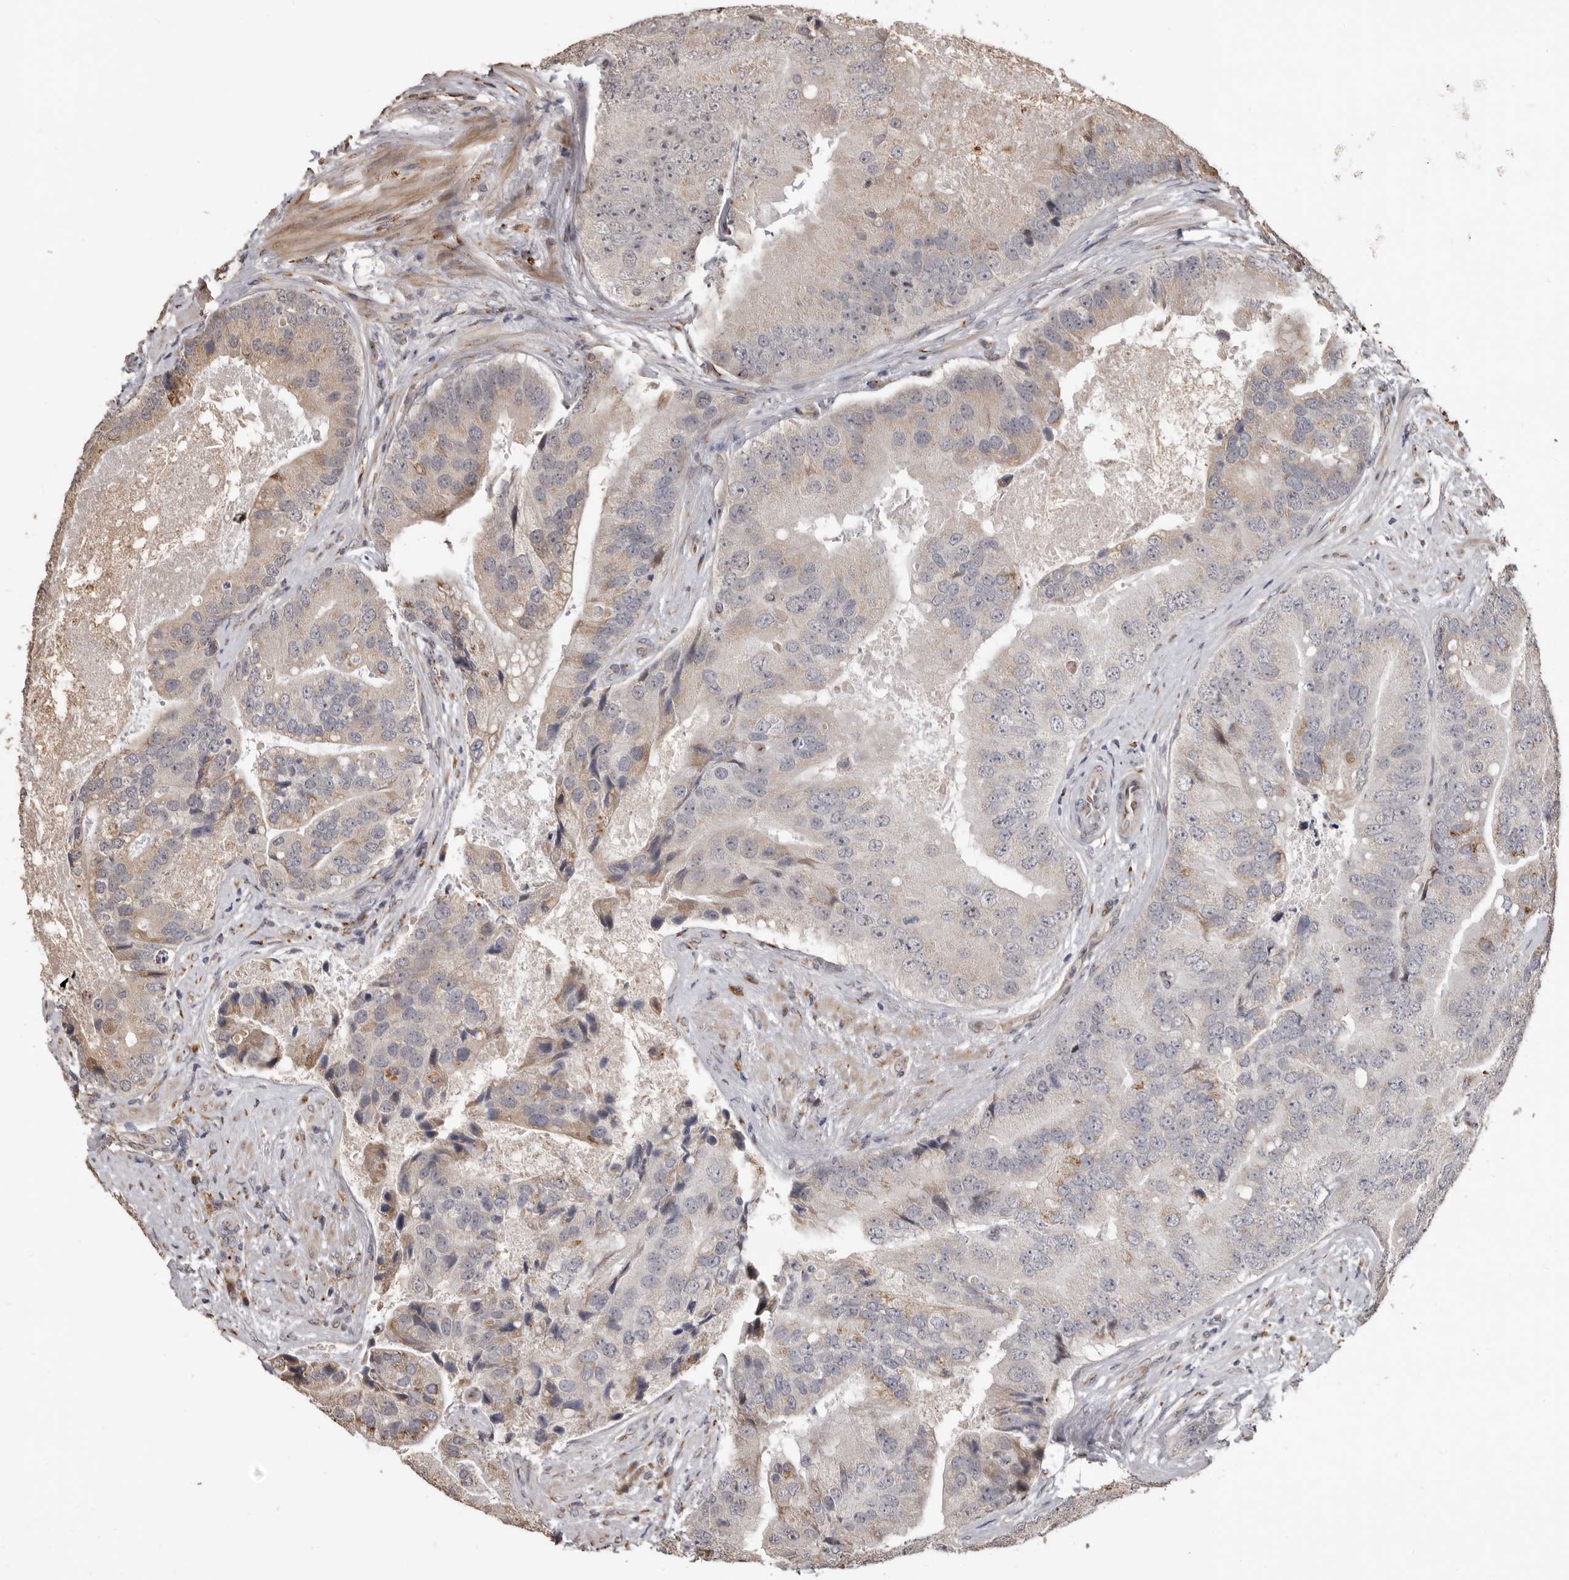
{"staining": {"intensity": "weak", "quantity": "<25%", "location": "cytoplasmic/membranous"}, "tissue": "prostate cancer", "cell_type": "Tumor cells", "image_type": "cancer", "snomed": [{"axis": "morphology", "description": "Adenocarcinoma, High grade"}, {"axis": "topography", "description": "Prostate"}], "caption": "A high-resolution photomicrograph shows immunohistochemistry staining of prostate cancer, which reveals no significant expression in tumor cells.", "gene": "ENTREP1", "patient": {"sex": "male", "age": 70}}